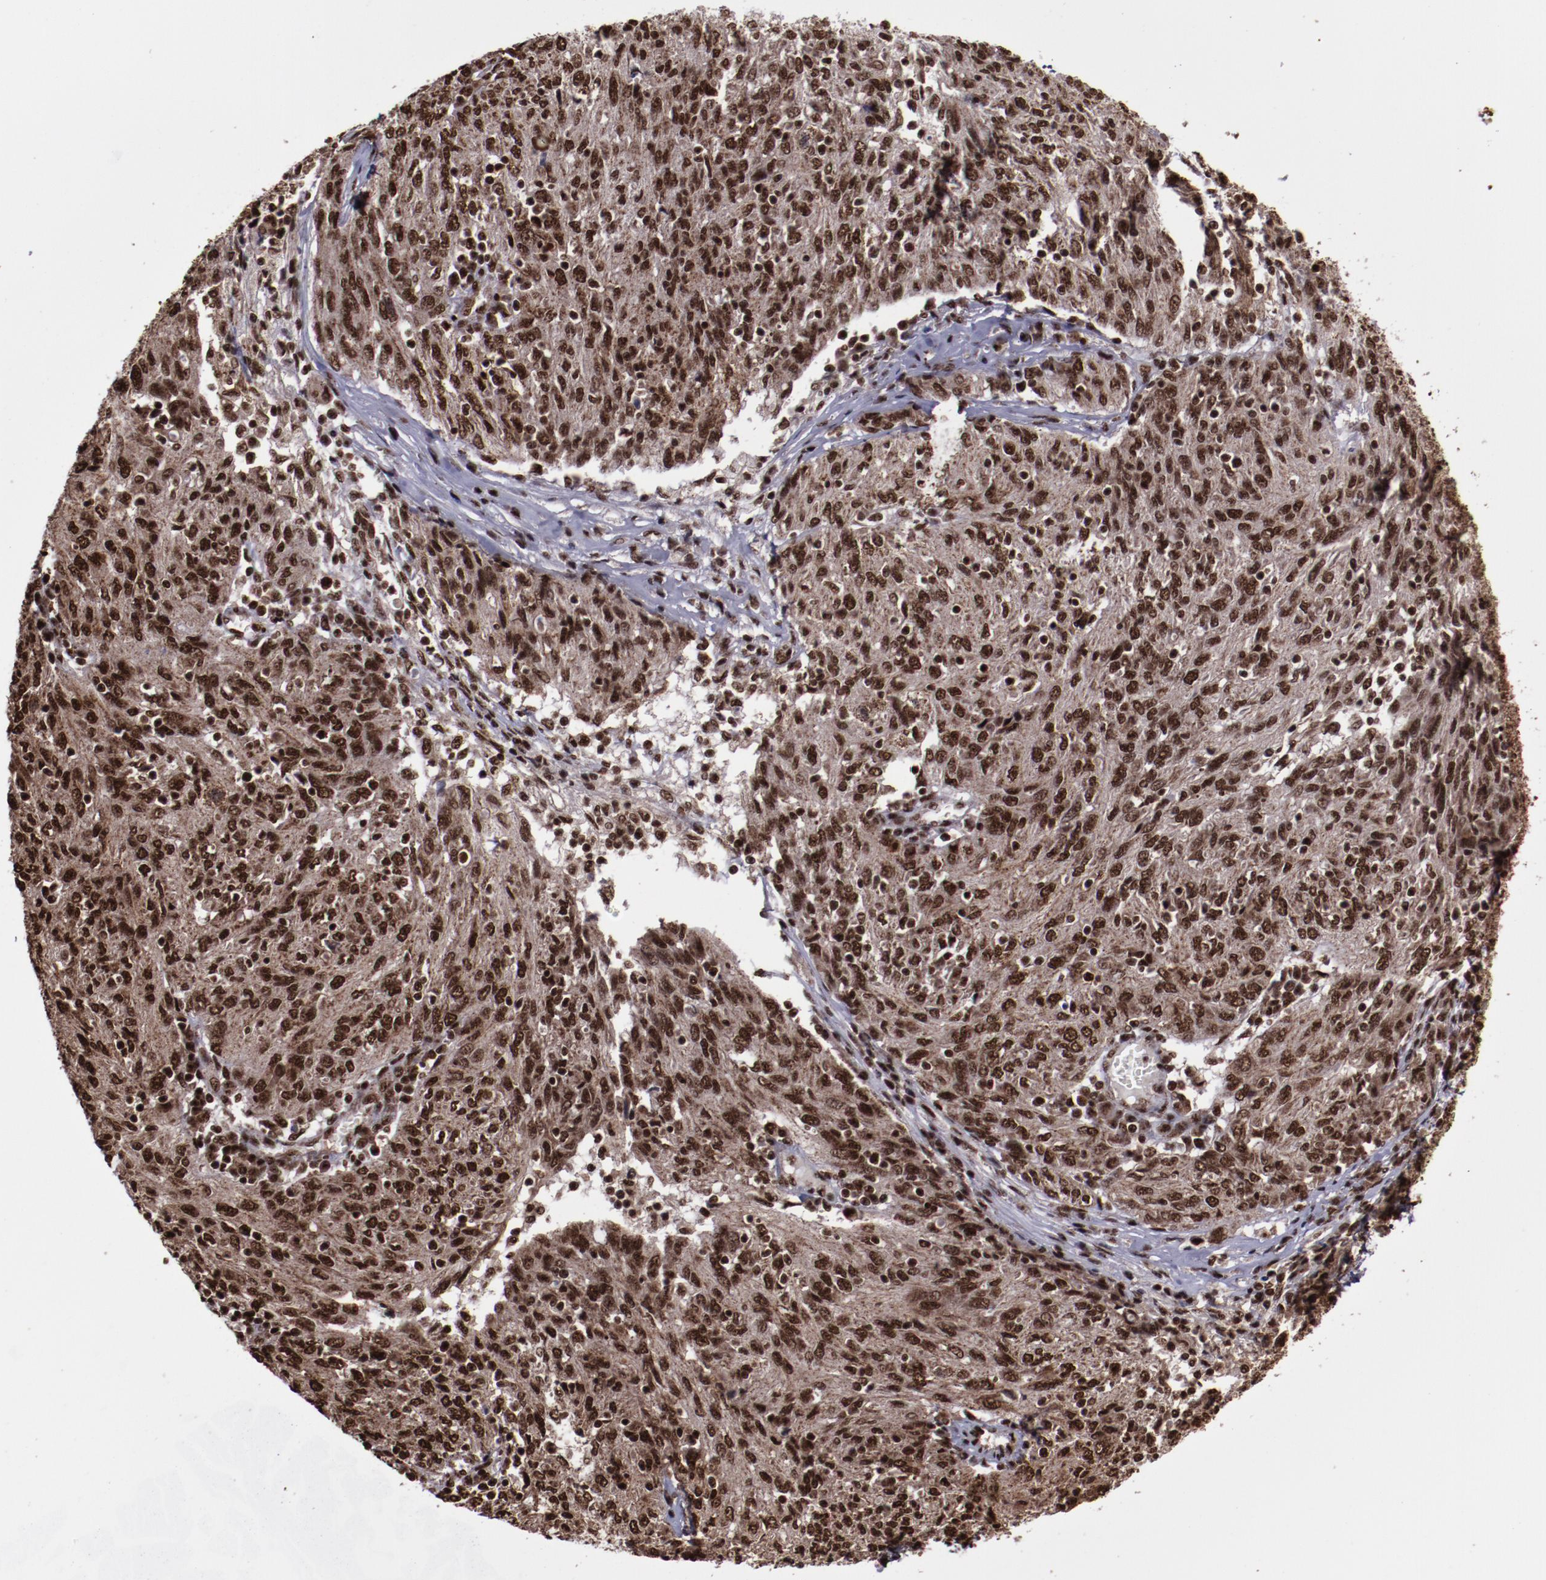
{"staining": {"intensity": "strong", "quantity": ">75%", "location": "cytoplasmic/membranous,nuclear"}, "tissue": "ovarian cancer", "cell_type": "Tumor cells", "image_type": "cancer", "snomed": [{"axis": "morphology", "description": "Carcinoma, endometroid"}, {"axis": "topography", "description": "Ovary"}], "caption": "Brown immunohistochemical staining in ovarian endometroid carcinoma displays strong cytoplasmic/membranous and nuclear staining in approximately >75% of tumor cells. (DAB (3,3'-diaminobenzidine) IHC, brown staining for protein, blue staining for nuclei).", "gene": "SNW1", "patient": {"sex": "female", "age": 50}}